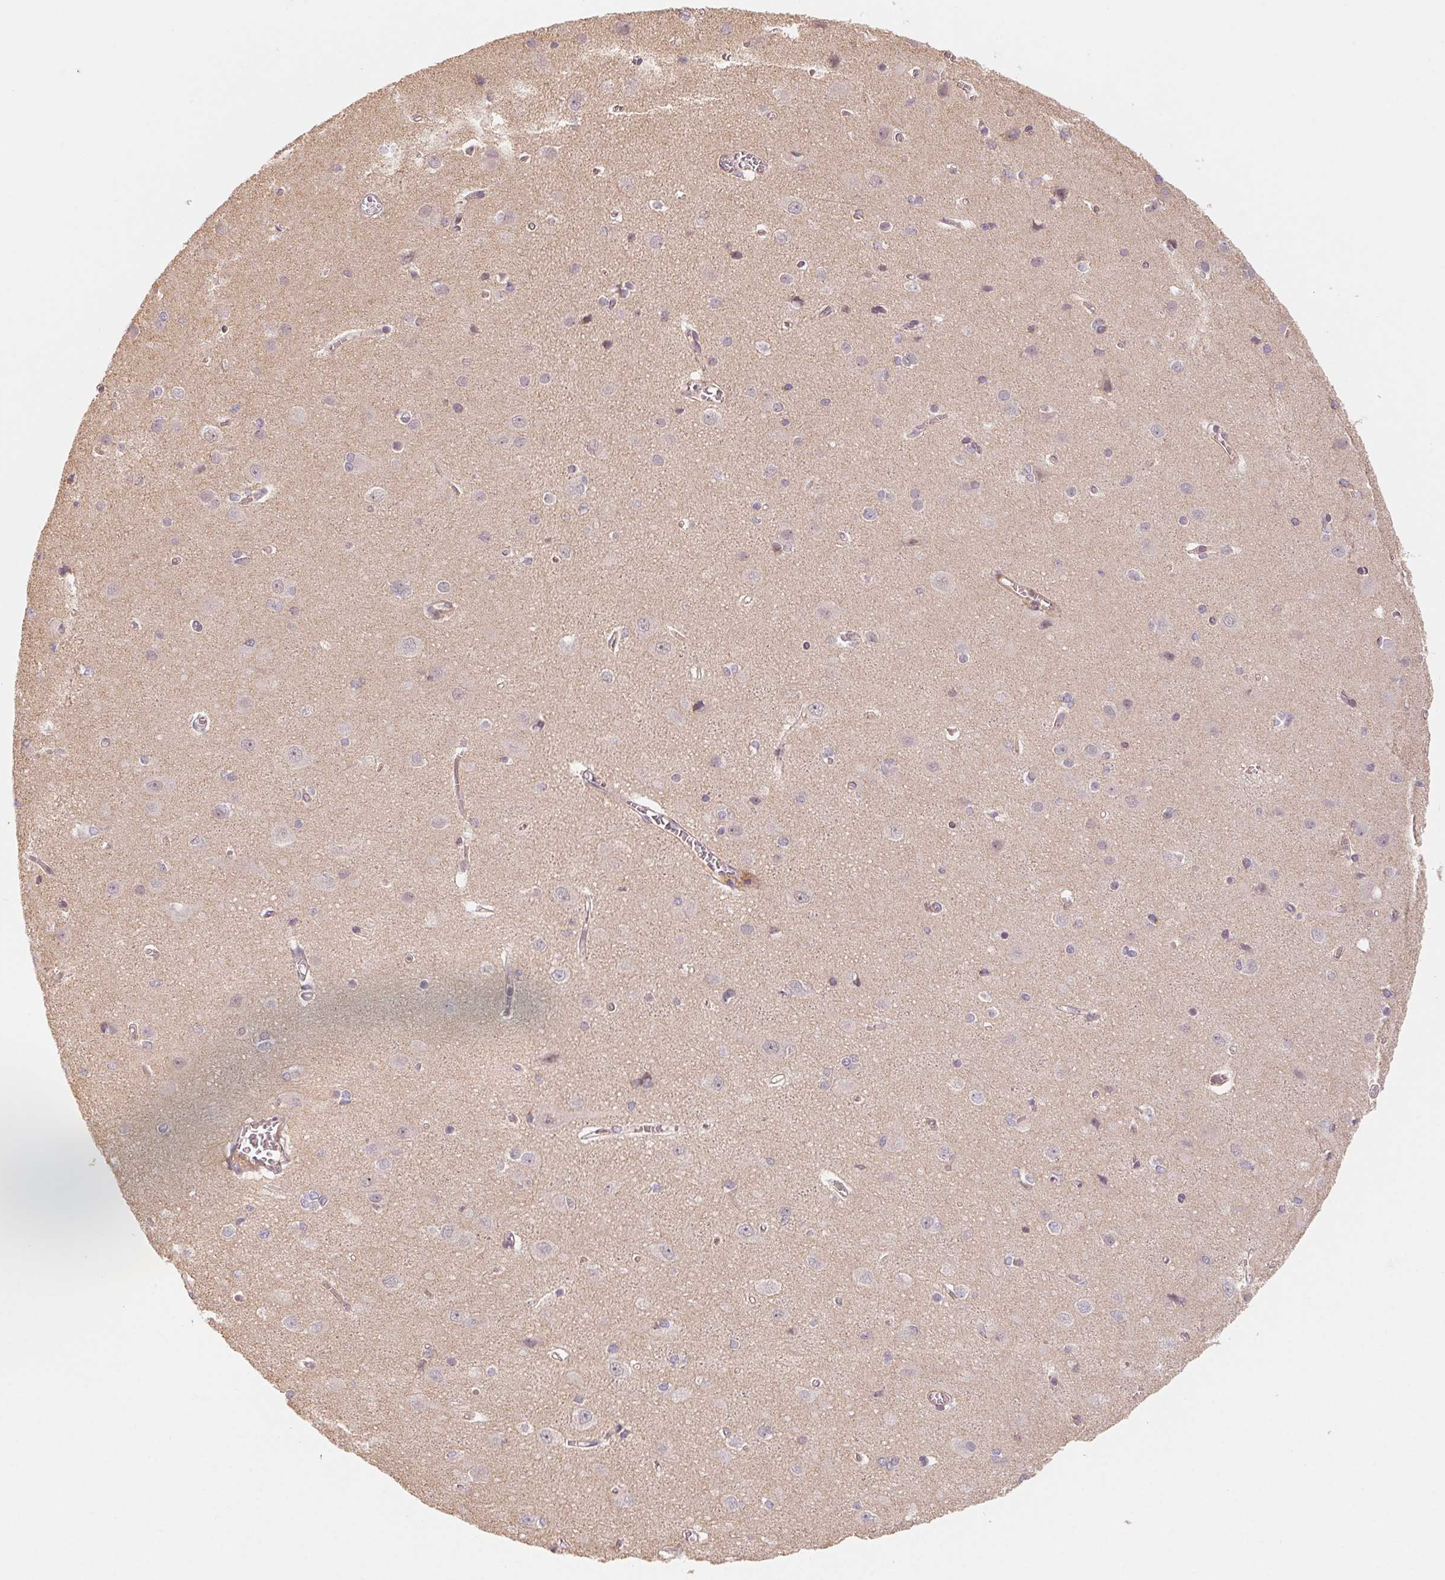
{"staining": {"intensity": "weak", "quantity": "25%-75%", "location": "cytoplasmic/membranous"}, "tissue": "cerebral cortex", "cell_type": "Endothelial cells", "image_type": "normal", "snomed": [{"axis": "morphology", "description": "Normal tissue, NOS"}, {"axis": "topography", "description": "Cerebral cortex"}], "caption": "Immunohistochemical staining of benign cerebral cortex exhibits 25%-75% levels of weak cytoplasmic/membranous protein staining in approximately 25%-75% of endothelial cells. Nuclei are stained in blue.", "gene": "CCDC112", "patient": {"sex": "male", "age": 37}}